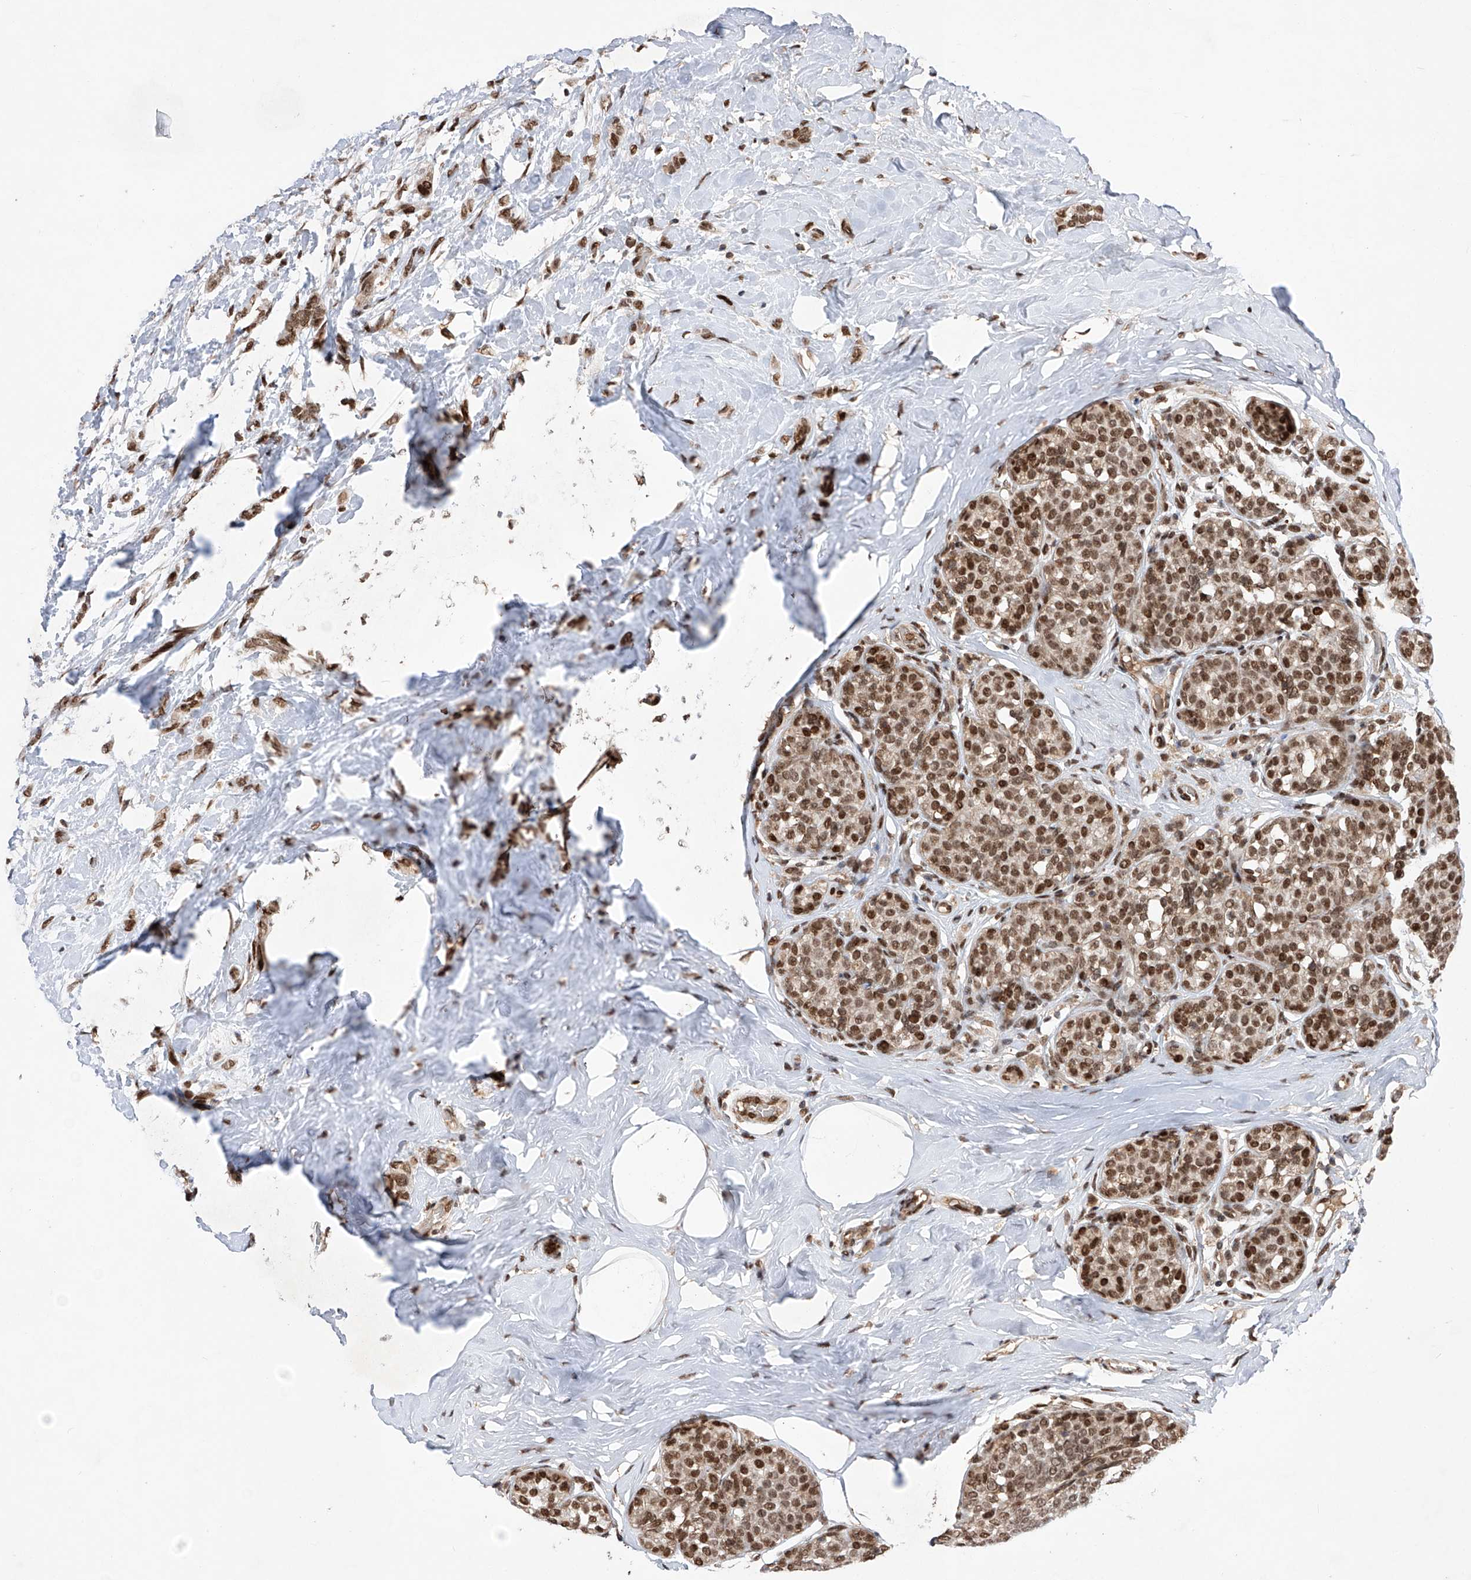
{"staining": {"intensity": "moderate", "quantity": ">75%", "location": "nuclear"}, "tissue": "breast cancer", "cell_type": "Tumor cells", "image_type": "cancer", "snomed": [{"axis": "morphology", "description": "Lobular carcinoma, in situ"}, {"axis": "morphology", "description": "Lobular carcinoma"}, {"axis": "topography", "description": "Breast"}], "caption": "Breast cancer (lobular carcinoma) tissue demonstrates moderate nuclear expression in approximately >75% of tumor cells, visualized by immunohistochemistry.", "gene": "ZNF280D", "patient": {"sex": "female", "age": 41}}